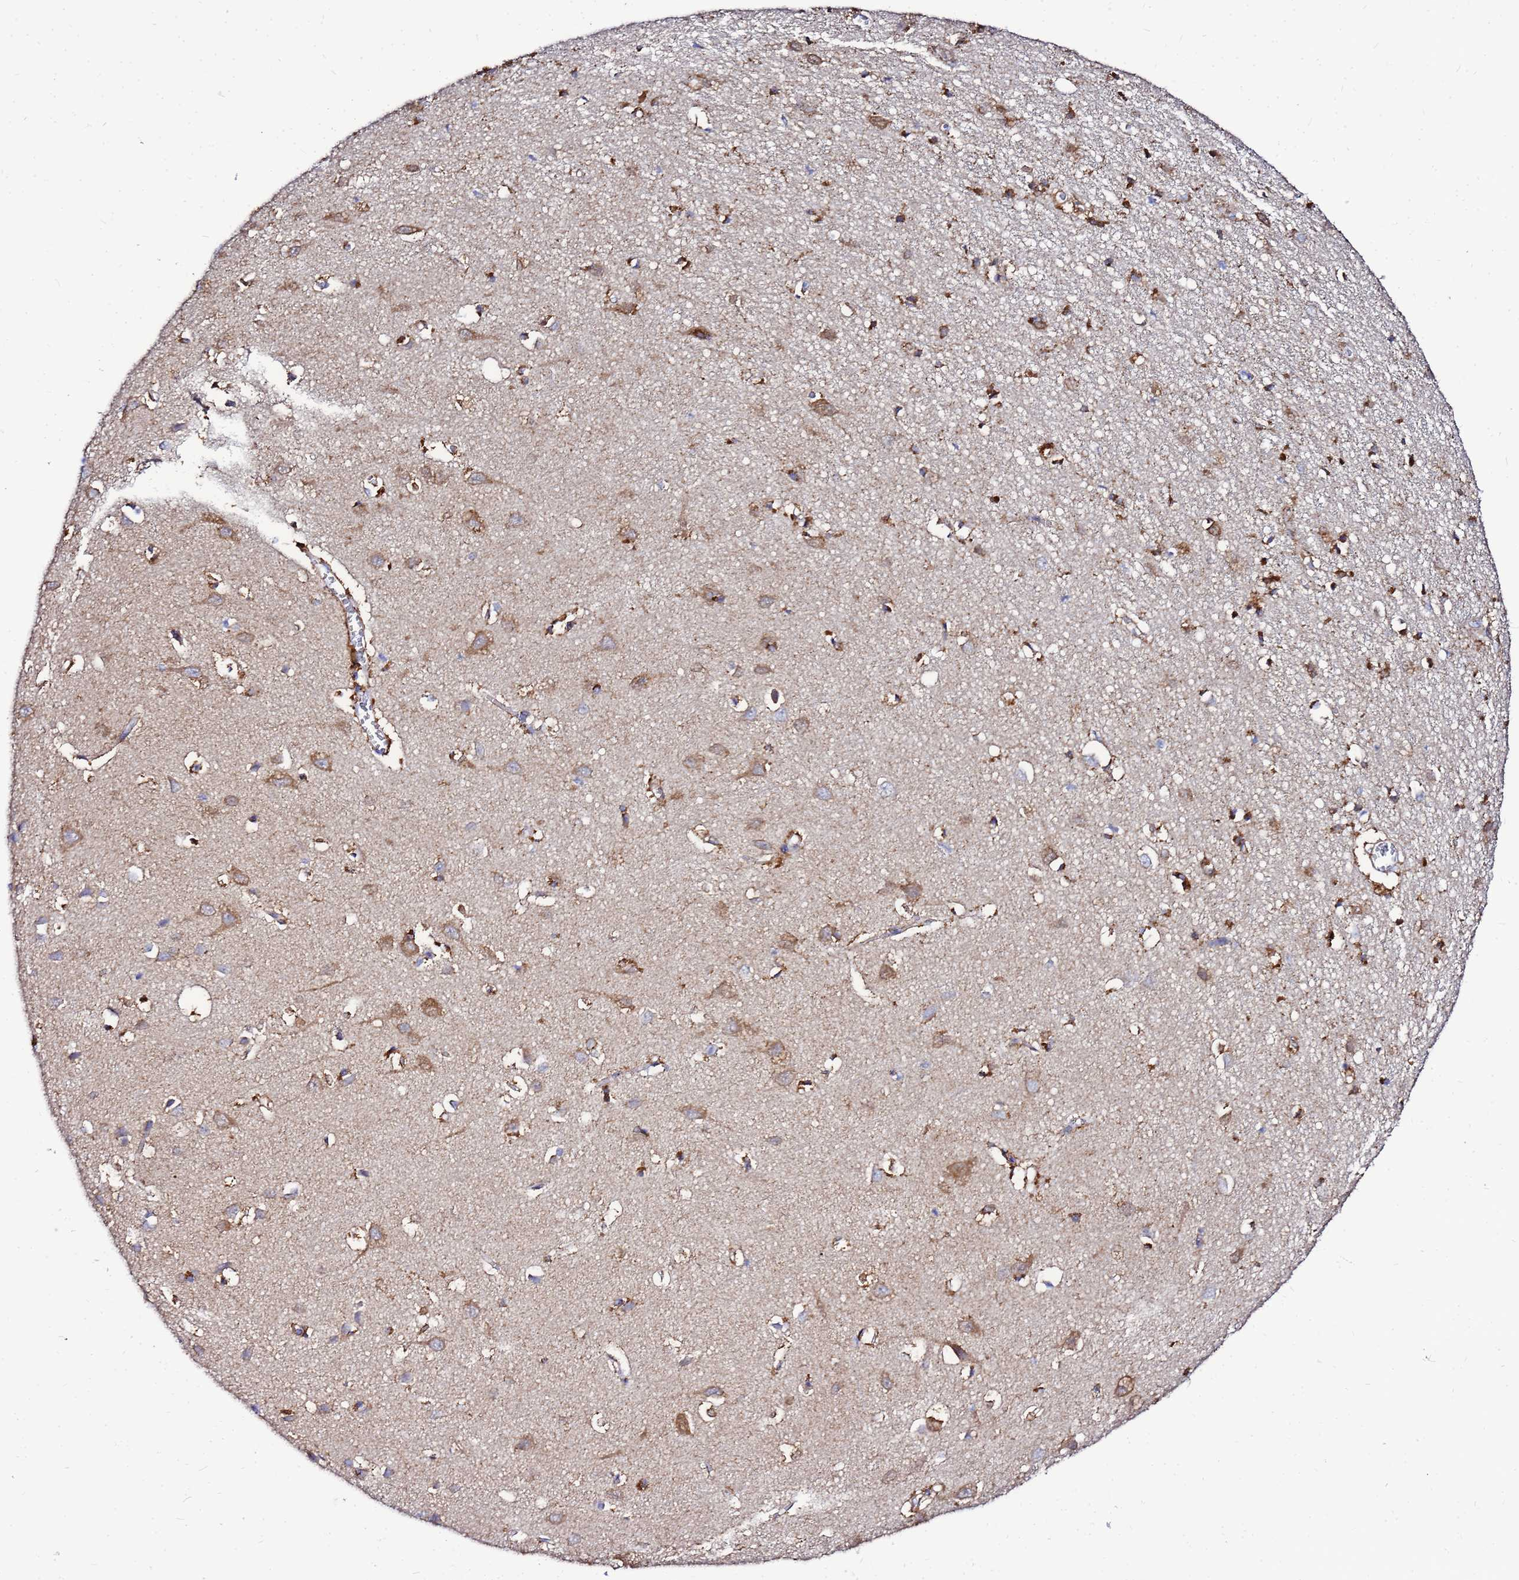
{"staining": {"intensity": "moderate", "quantity": ">75%", "location": "cytoplasmic/membranous"}, "tissue": "cerebral cortex", "cell_type": "Endothelial cells", "image_type": "normal", "snomed": [{"axis": "morphology", "description": "Normal tissue, NOS"}, {"axis": "topography", "description": "Cerebral cortex"}], "caption": "Moderate cytoplasmic/membranous staining is seen in approximately >75% of endothelial cells in benign cerebral cortex.", "gene": "FAHD2A", "patient": {"sex": "female", "age": 64}}